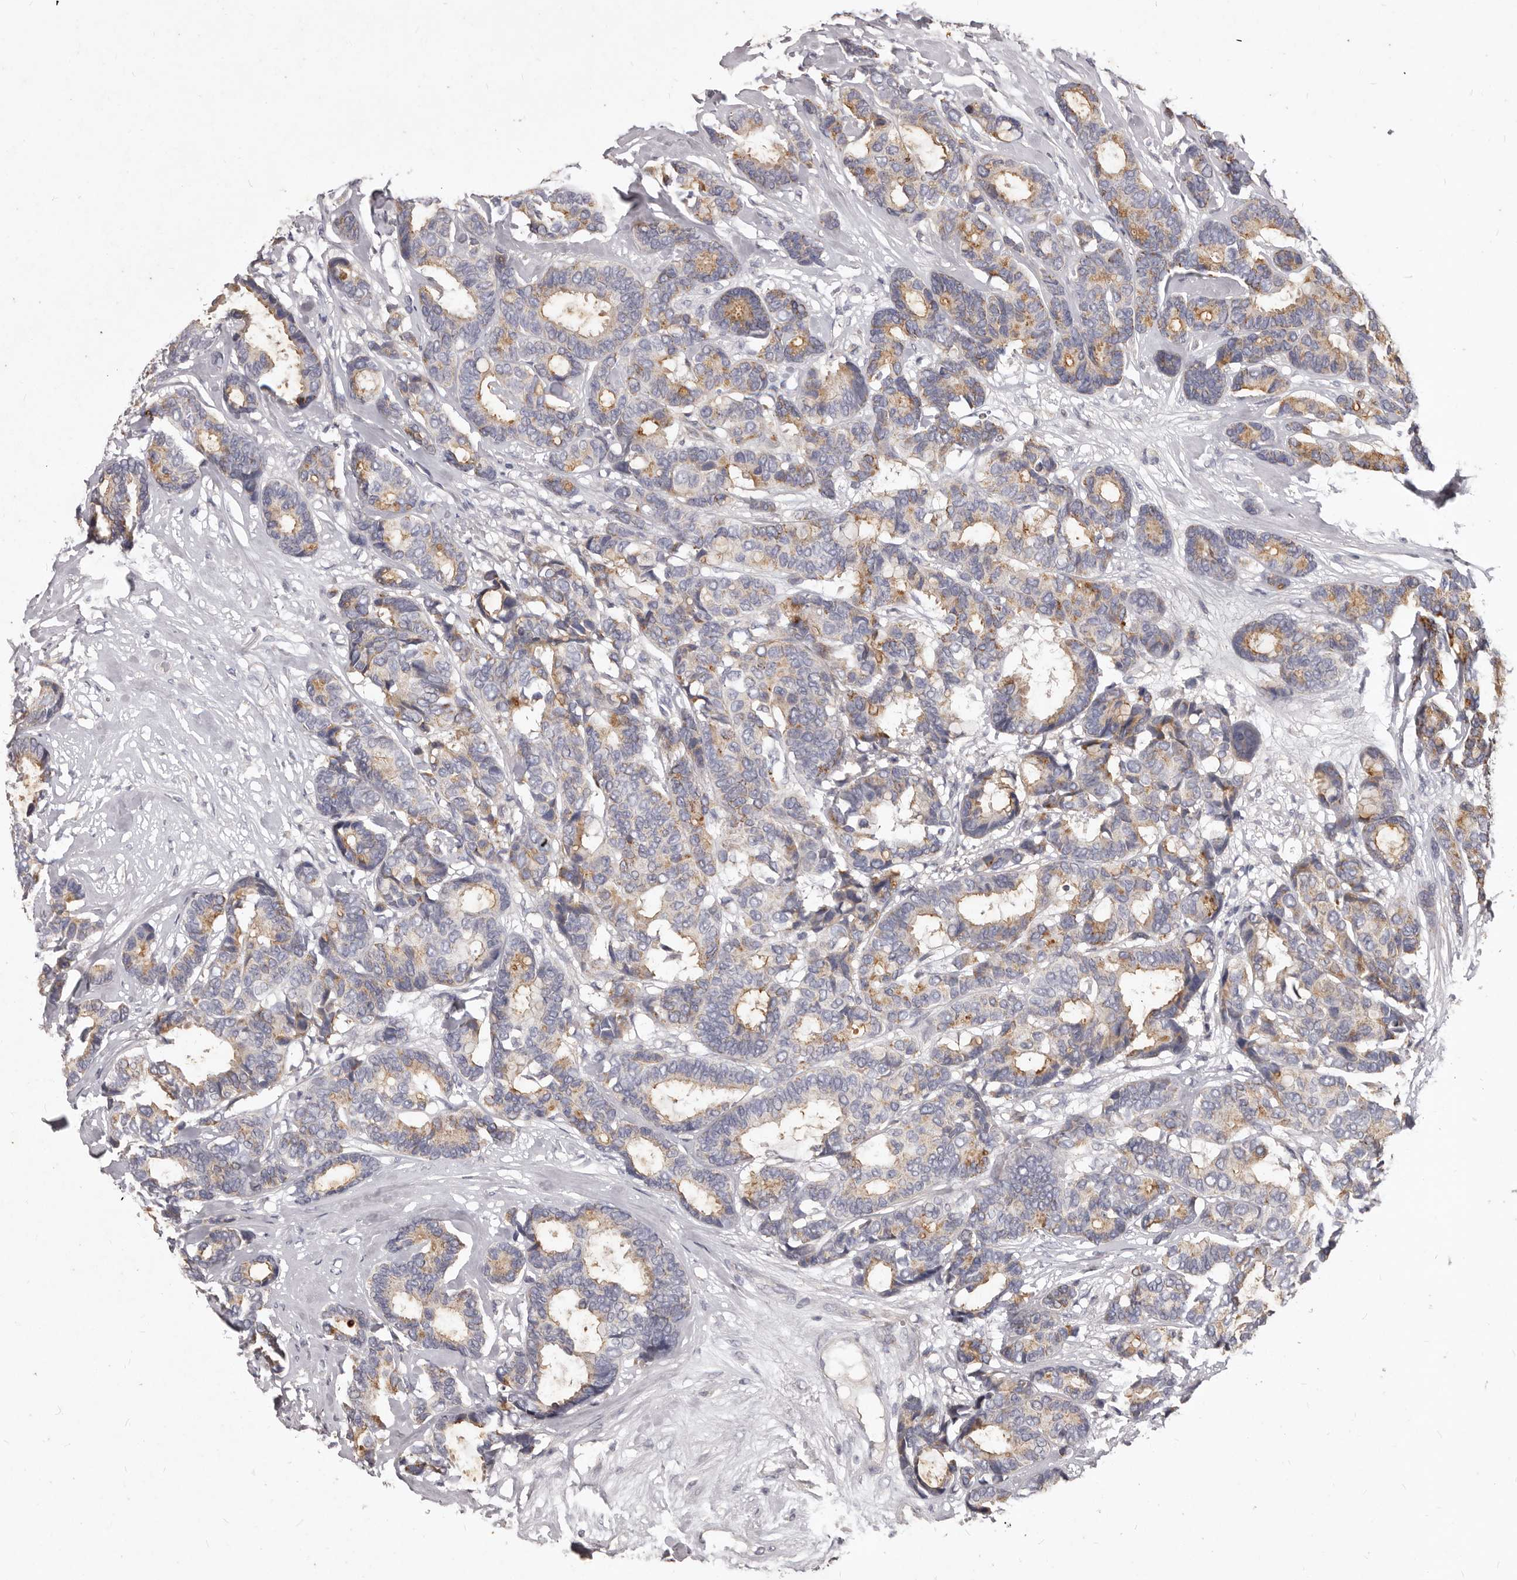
{"staining": {"intensity": "moderate", "quantity": ">75%", "location": "cytoplasmic/membranous"}, "tissue": "breast cancer", "cell_type": "Tumor cells", "image_type": "cancer", "snomed": [{"axis": "morphology", "description": "Duct carcinoma"}, {"axis": "topography", "description": "Breast"}], "caption": "The photomicrograph reveals a brown stain indicating the presence of a protein in the cytoplasmic/membranous of tumor cells in breast cancer. (DAB IHC with brightfield microscopy, high magnification).", "gene": "GPRC5C", "patient": {"sex": "female", "age": 87}}